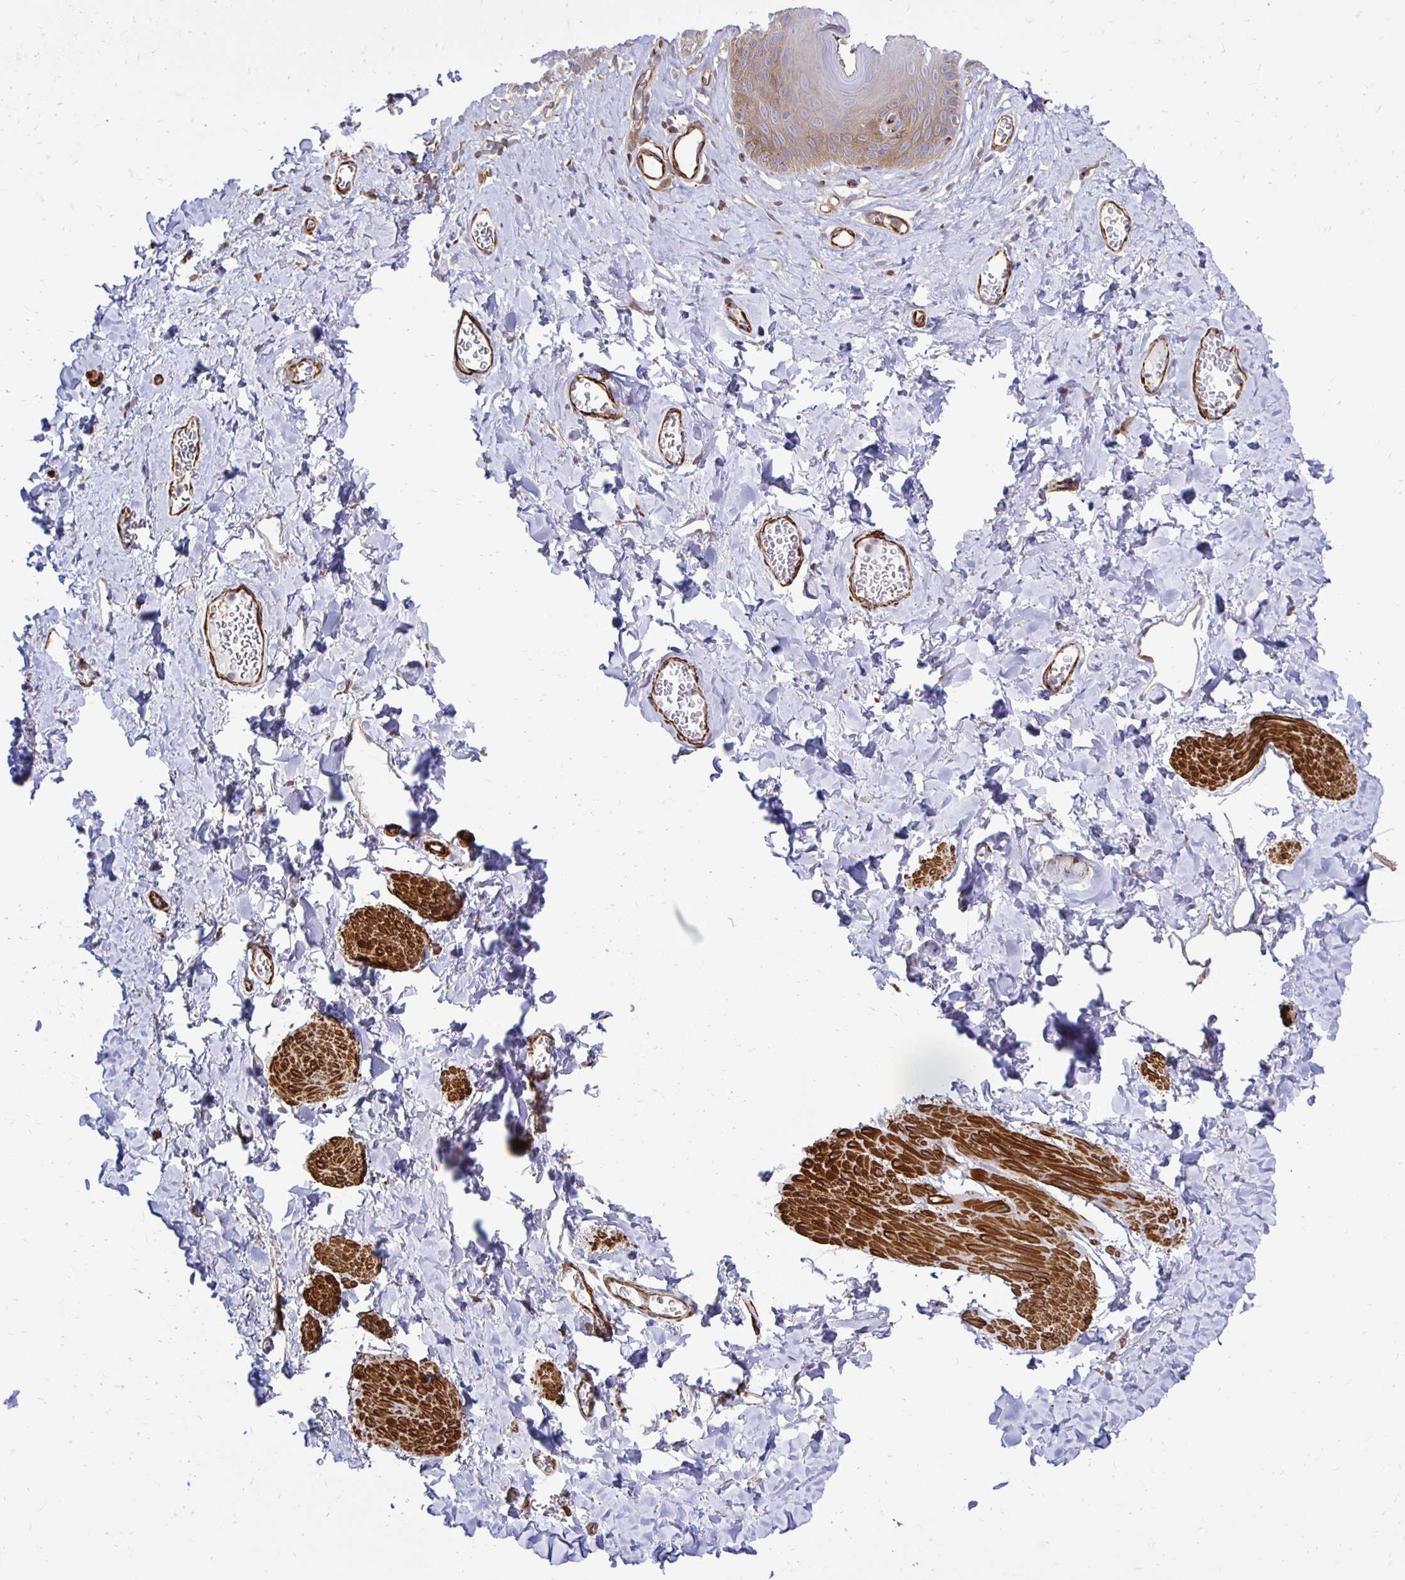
{"staining": {"intensity": "moderate", "quantity": "25%-75%", "location": "cytoplasmic/membranous"}, "tissue": "skin", "cell_type": "Epidermal cells", "image_type": "normal", "snomed": [{"axis": "morphology", "description": "Normal tissue, NOS"}, {"axis": "topography", "description": "Vulva"}, {"axis": "topography", "description": "Peripheral nerve tissue"}], "caption": "The photomicrograph displays immunohistochemical staining of unremarkable skin. There is moderate cytoplasmic/membranous positivity is appreciated in about 25%-75% of epidermal cells. Nuclei are stained in blue.", "gene": "CTPS1", "patient": {"sex": "female", "age": 66}}